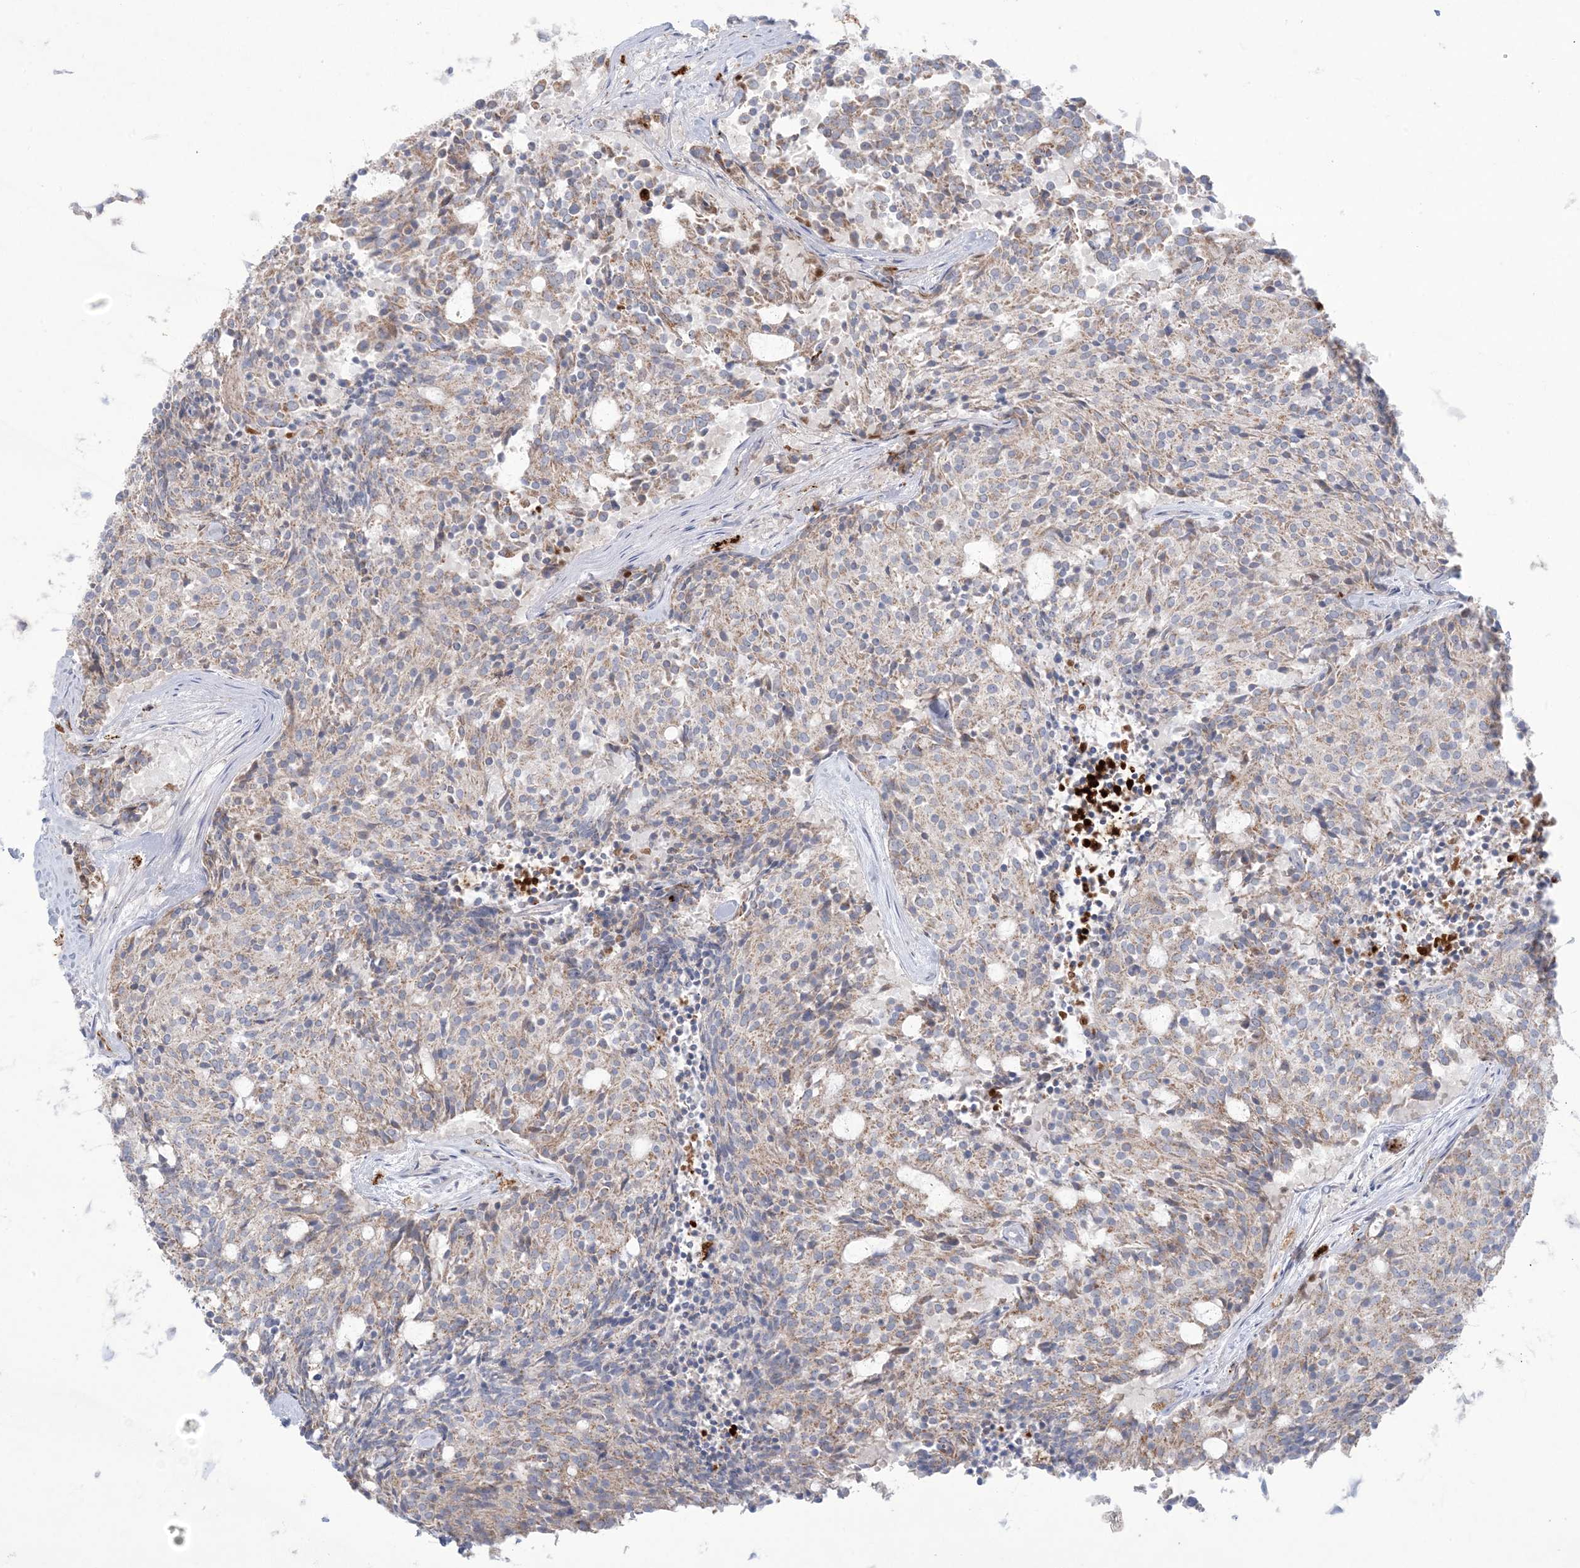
{"staining": {"intensity": "weak", "quantity": ">75%", "location": "cytoplasmic/membranous"}, "tissue": "carcinoid", "cell_type": "Tumor cells", "image_type": "cancer", "snomed": [{"axis": "morphology", "description": "Carcinoid, malignant, NOS"}, {"axis": "topography", "description": "Pancreas"}], "caption": "High-power microscopy captured an immunohistochemistry (IHC) histopathology image of carcinoid, revealing weak cytoplasmic/membranous staining in approximately >75% of tumor cells.", "gene": "KCTD6", "patient": {"sex": "female", "age": 54}}